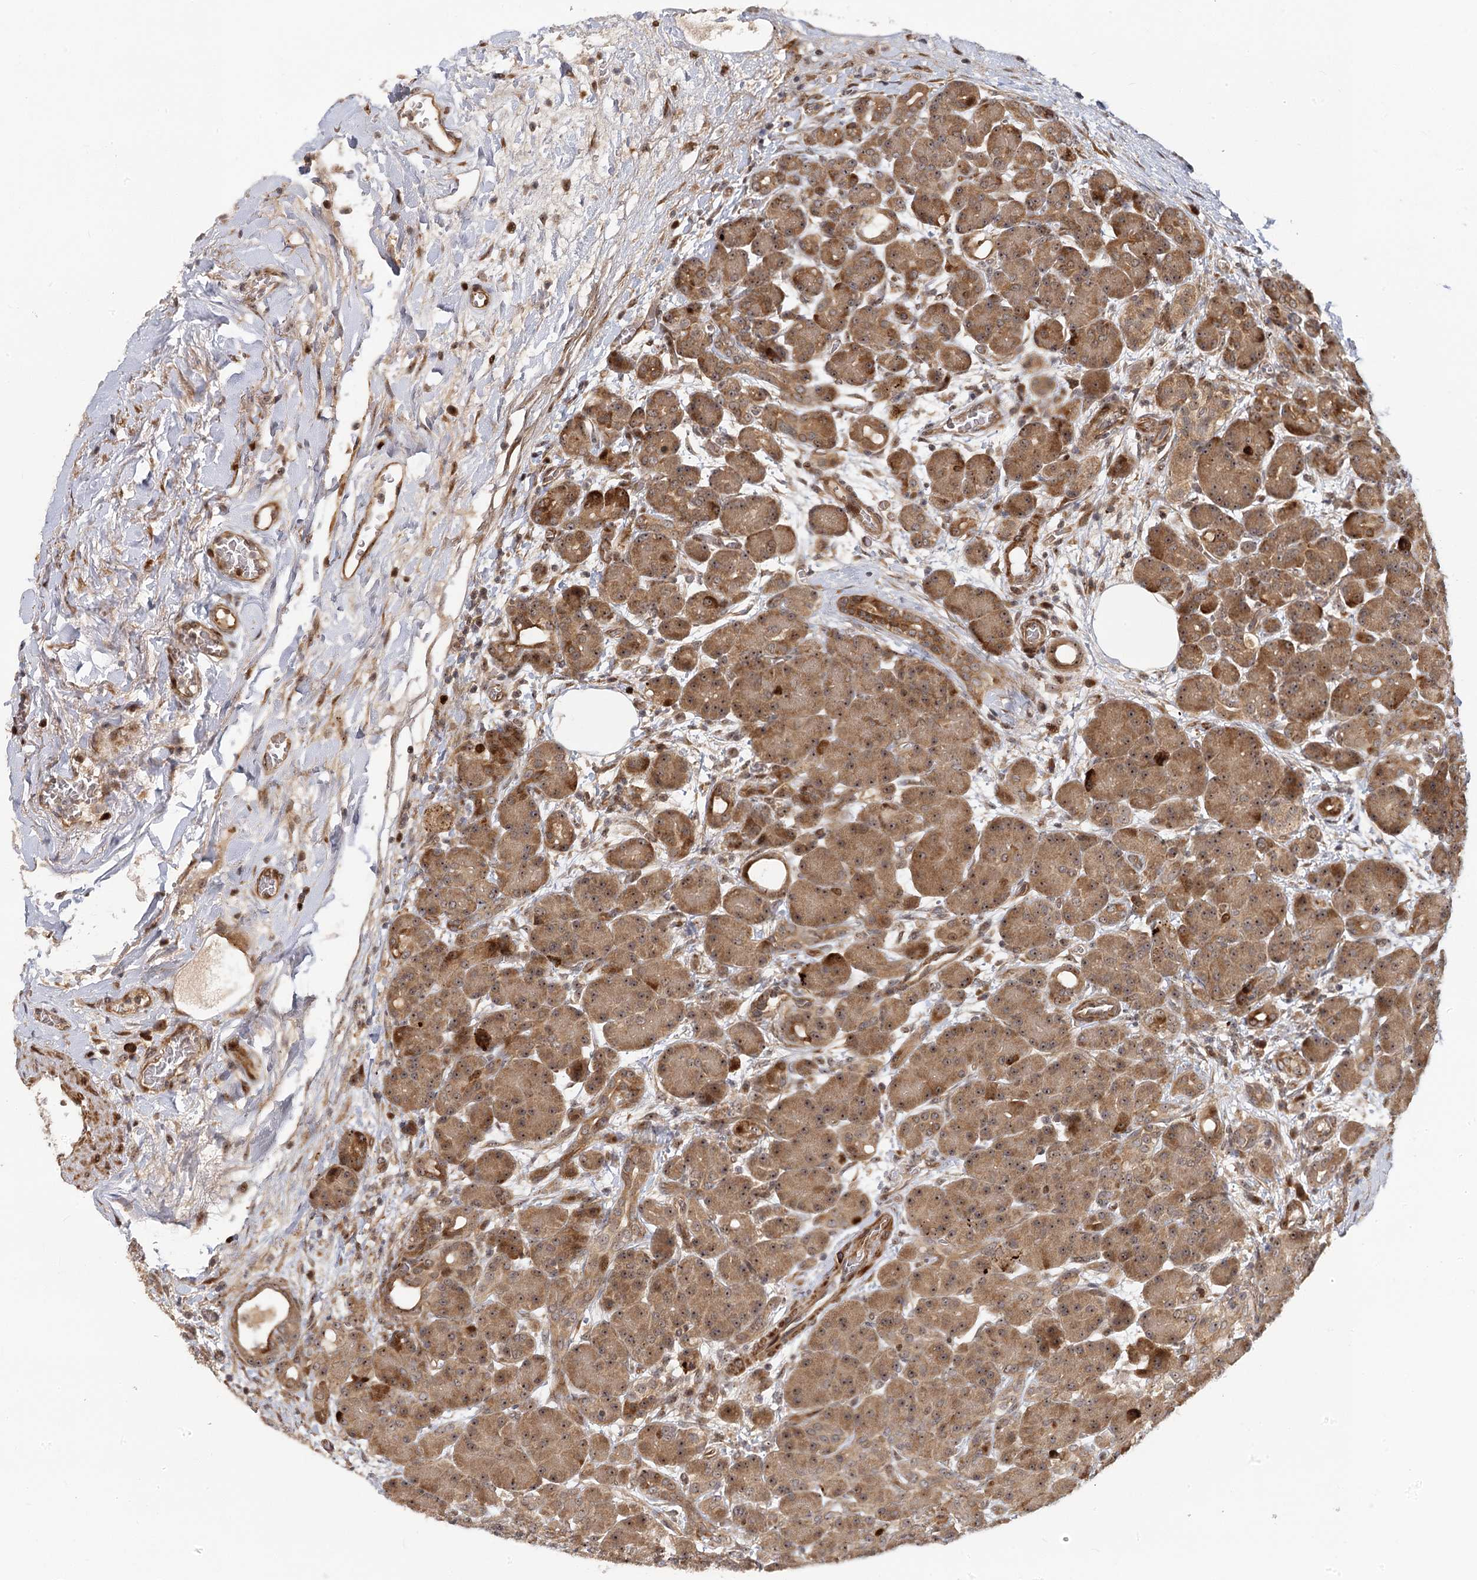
{"staining": {"intensity": "strong", "quantity": "25%-75%", "location": "cytoplasmic/membranous,nuclear"}, "tissue": "pancreas", "cell_type": "Exocrine glandular cells", "image_type": "normal", "snomed": [{"axis": "morphology", "description": "Normal tissue, NOS"}, {"axis": "topography", "description": "Pancreas"}], "caption": "The photomicrograph displays staining of normal pancreas, revealing strong cytoplasmic/membranous,nuclear protein expression (brown color) within exocrine glandular cells.", "gene": "PIK3C2A", "patient": {"sex": "male", "age": 63}}